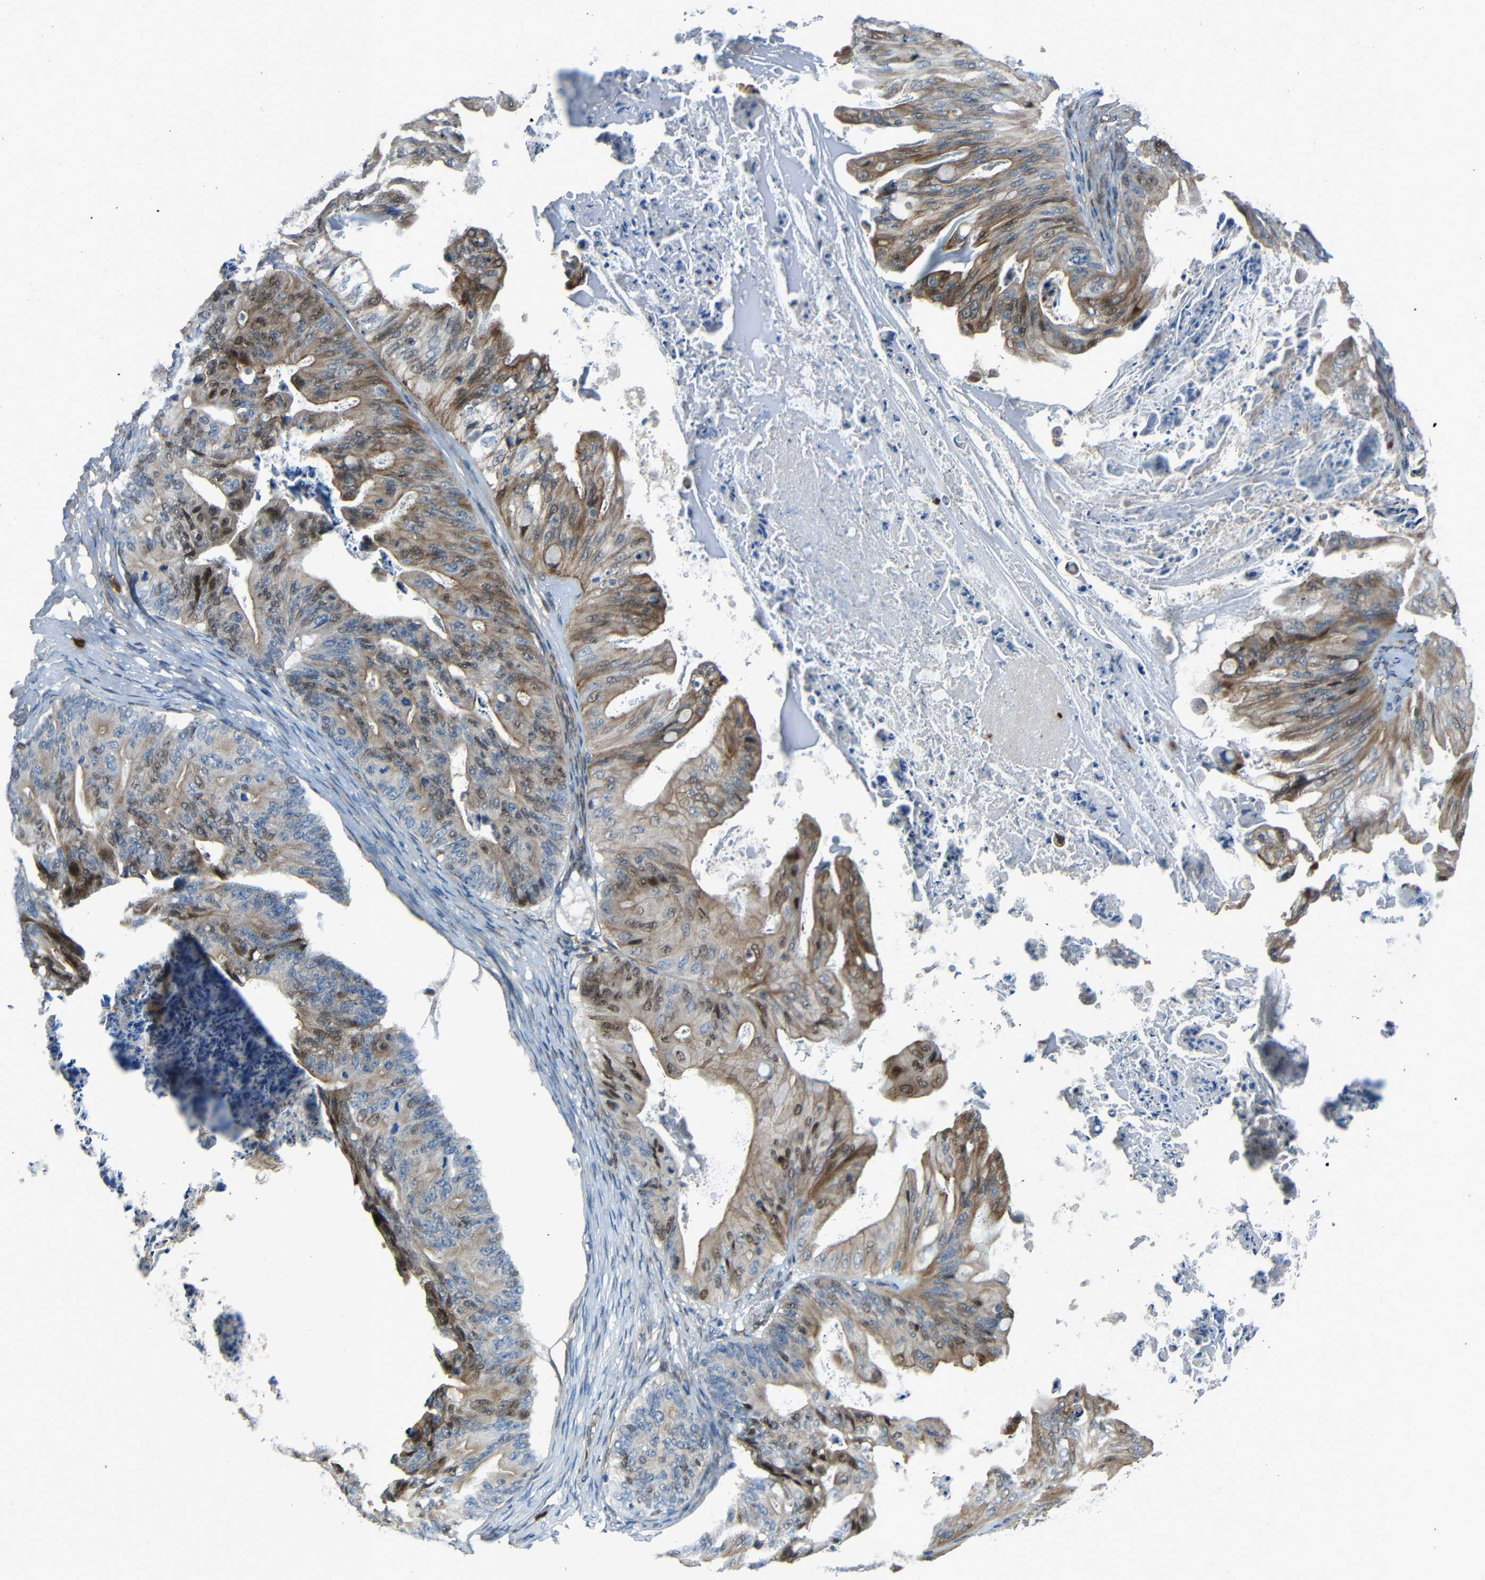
{"staining": {"intensity": "moderate", "quantity": "25%-75%", "location": "cytoplasmic/membranous"}, "tissue": "ovarian cancer", "cell_type": "Tumor cells", "image_type": "cancer", "snomed": [{"axis": "morphology", "description": "Cystadenocarcinoma, mucinous, NOS"}, {"axis": "topography", "description": "Ovary"}], "caption": "The histopathology image demonstrates staining of ovarian mucinous cystadenocarcinoma, revealing moderate cytoplasmic/membranous protein expression (brown color) within tumor cells. (Brightfield microscopy of DAB IHC at high magnification).", "gene": "DCLK1", "patient": {"sex": "female", "age": 37}}